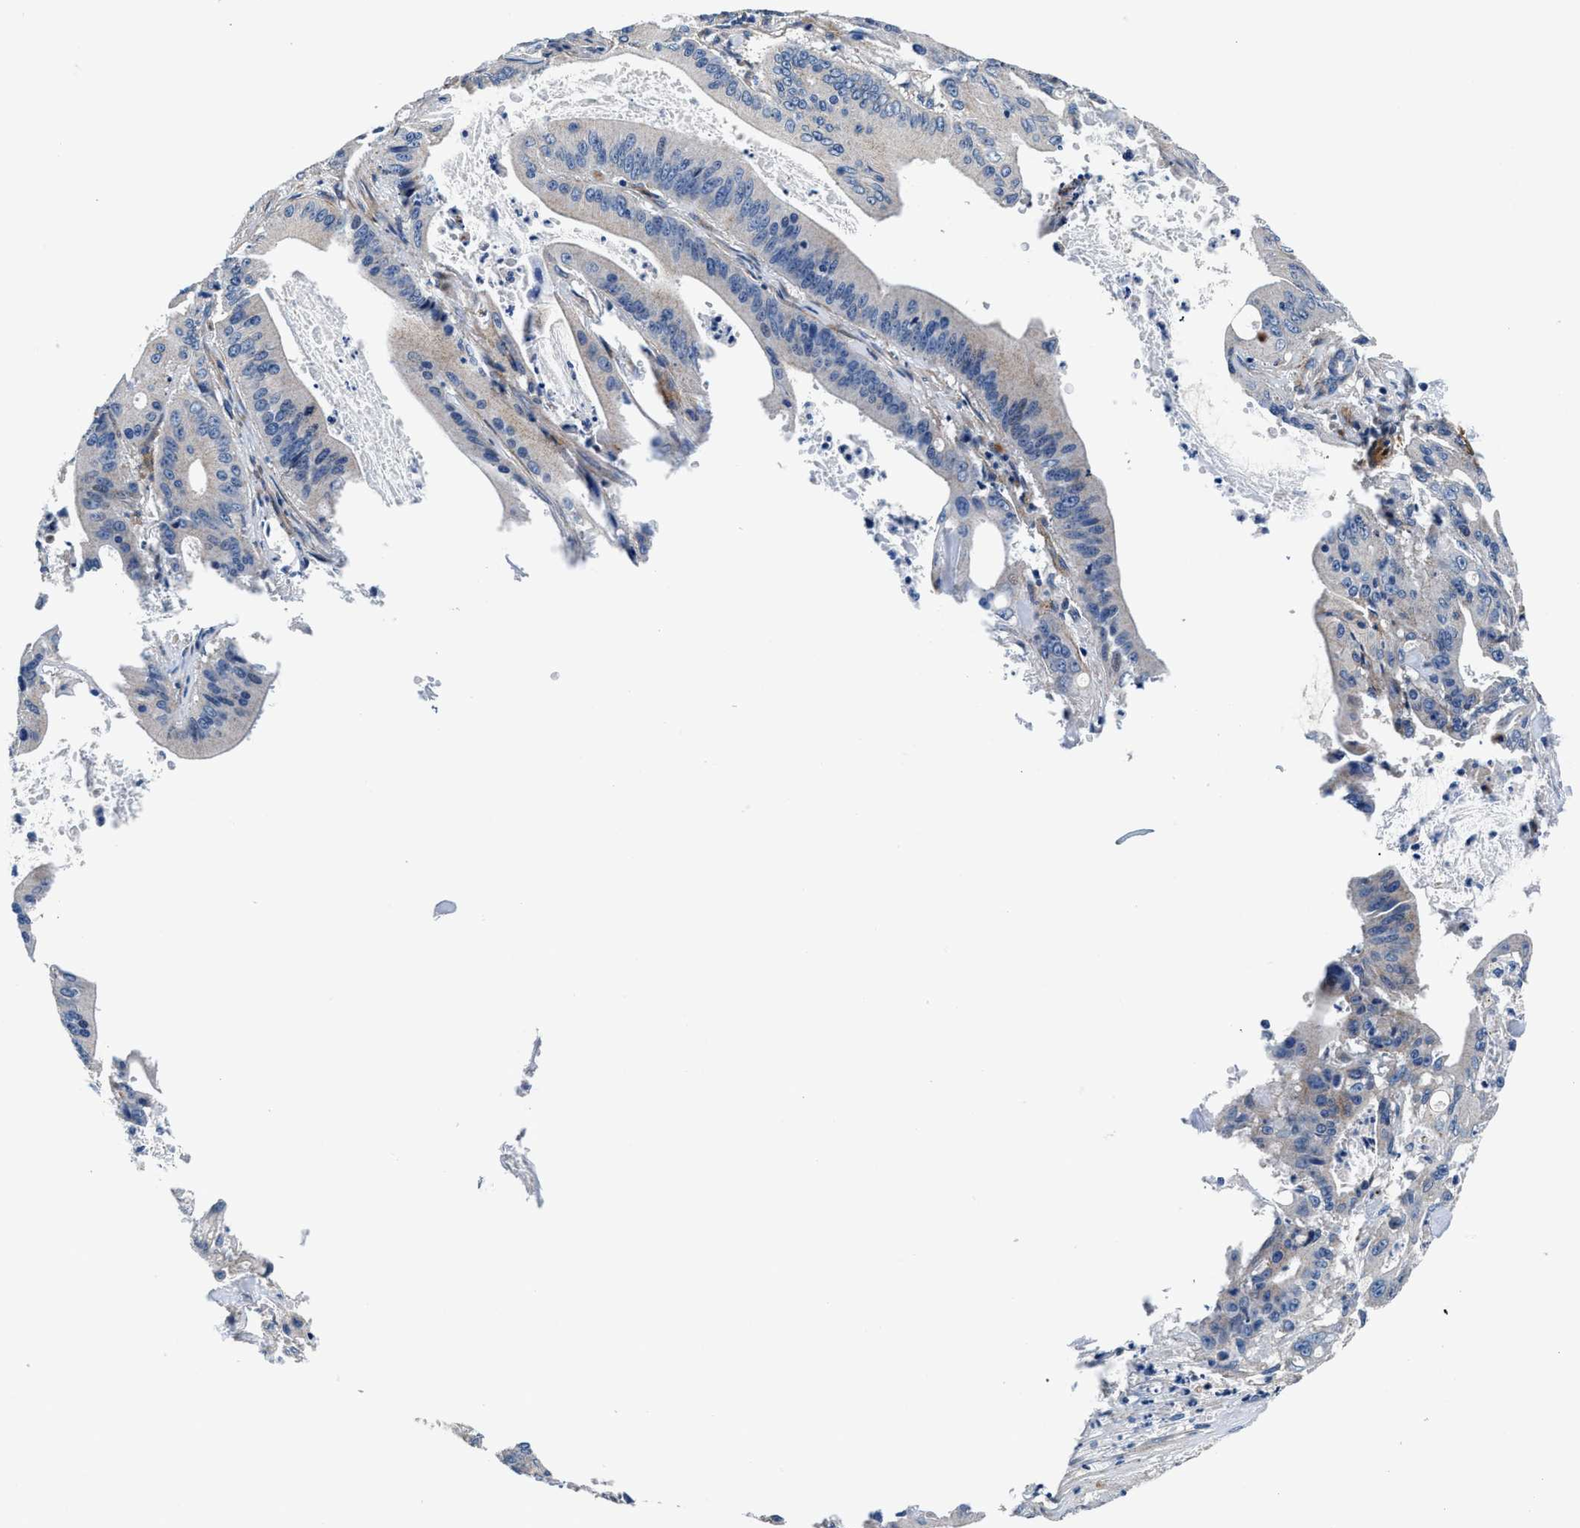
{"staining": {"intensity": "weak", "quantity": "<25%", "location": "cytoplasmic/membranous"}, "tissue": "pancreatic cancer", "cell_type": "Tumor cells", "image_type": "cancer", "snomed": [{"axis": "morphology", "description": "Normal tissue, NOS"}, {"axis": "topography", "description": "Lymph node"}], "caption": "DAB immunohistochemical staining of human pancreatic cancer exhibits no significant expression in tumor cells.", "gene": "DAG1", "patient": {"sex": "male", "age": 62}}